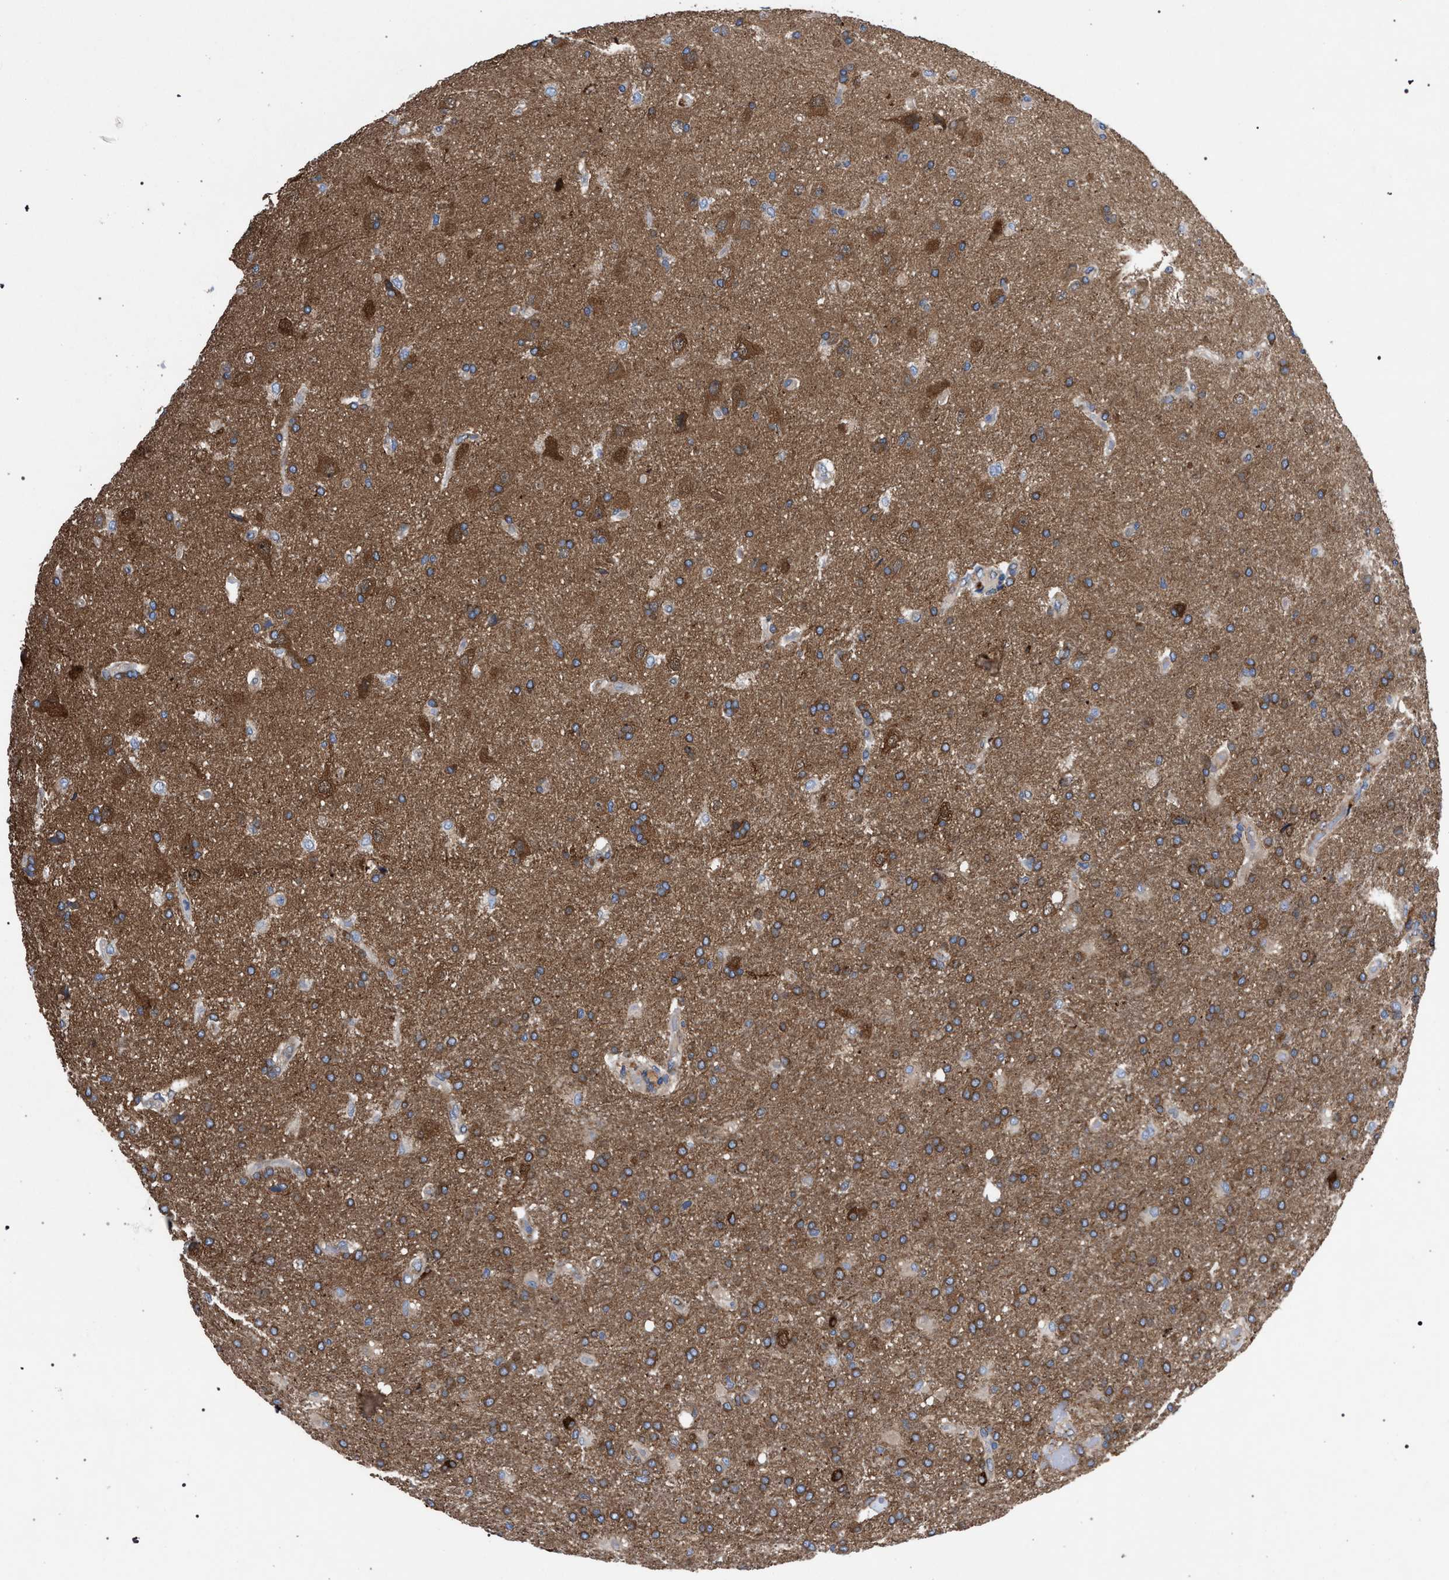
{"staining": {"intensity": "moderate", "quantity": ">75%", "location": "cytoplasmic/membranous"}, "tissue": "glioma", "cell_type": "Tumor cells", "image_type": "cancer", "snomed": [{"axis": "morphology", "description": "Glioma, malignant, High grade"}, {"axis": "topography", "description": "Brain"}], "caption": "IHC of human high-grade glioma (malignant) shows medium levels of moderate cytoplasmic/membranous staining in about >75% of tumor cells.", "gene": "CDR2L", "patient": {"sex": "male", "age": 72}}